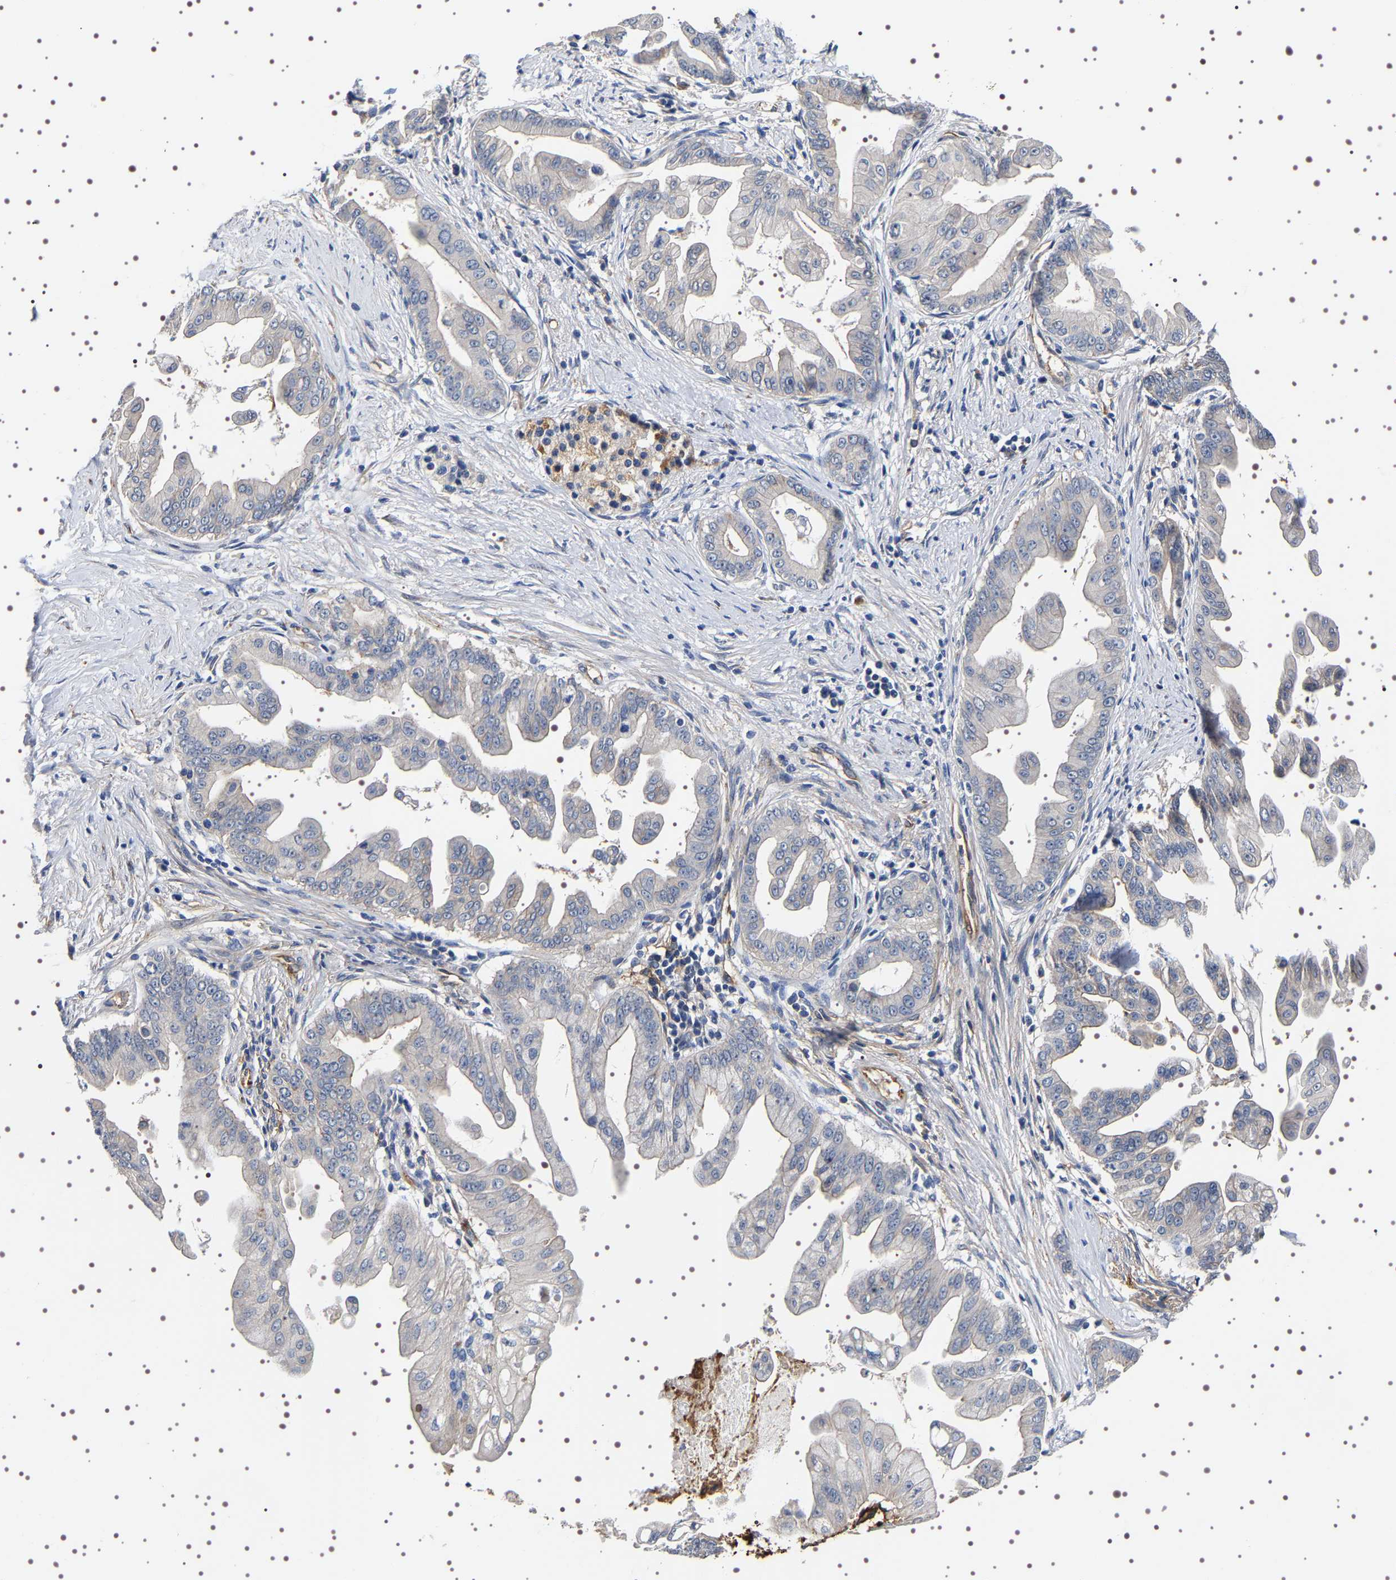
{"staining": {"intensity": "negative", "quantity": "none", "location": "none"}, "tissue": "pancreatic cancer", "cell_type": "Tumor cells", "image_type": "cancer", "snomed": [{"axis": "morphology", "description": "Adenocarcinoma, NOS"}, {"axis": "topography", "description": "Pancreas"}], "caption": "The immunohistochemistry histopathology image has no significant expression in tumor cells of pancreatic adenocarcinoma tissue. (Immunohistochemistry (ihc), brightfield microscopy, high magnification).", "gene": "ALPL", "patient": {"sex": "female", "age": 75}}